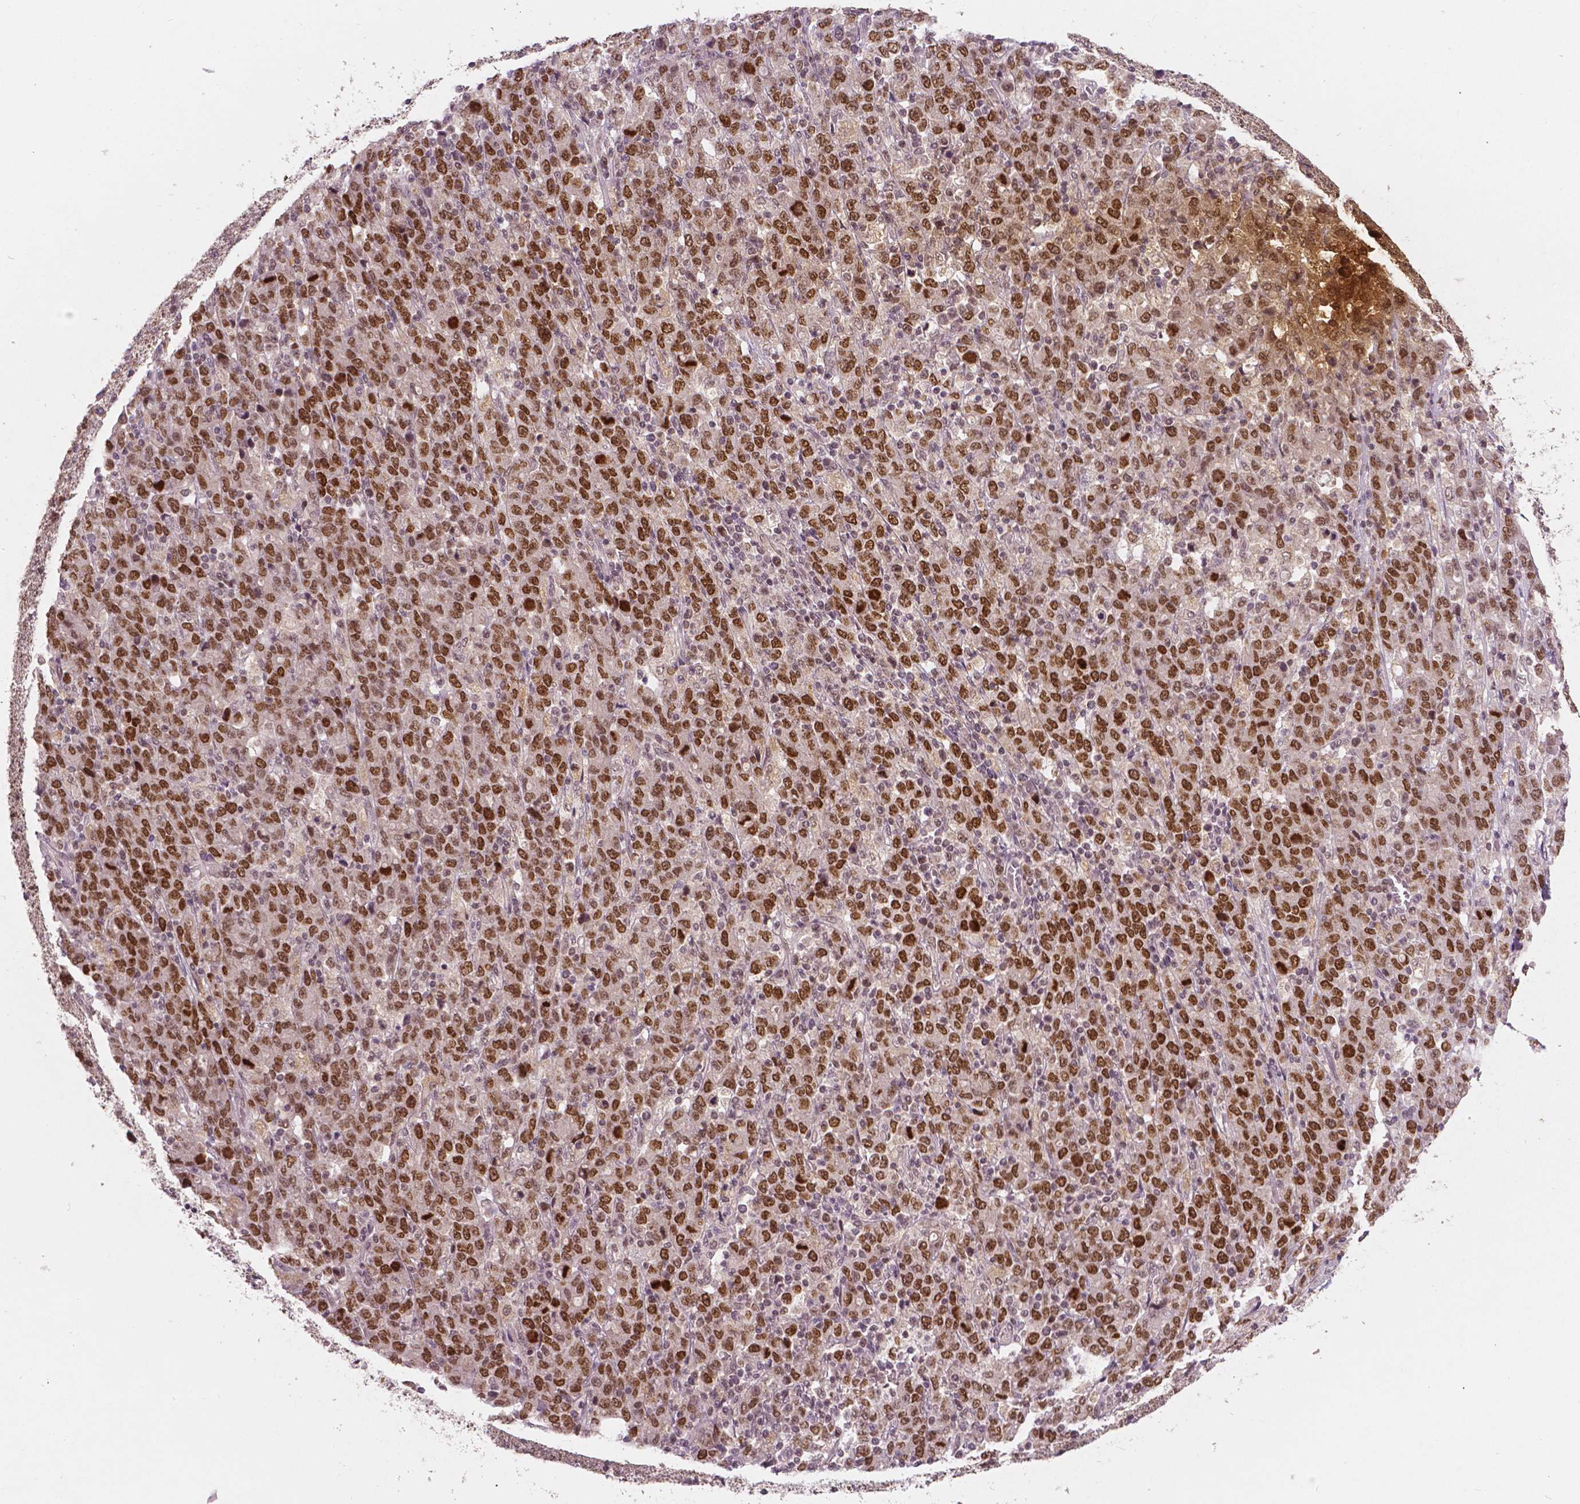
{"staining": {"intensity": "strong", "quantity": ">75%", "location": "nuclear"}, "tissue": "stomach cancer", "cell_type": "Tumor cells", "image_type": "cancer", "snomed": [{"axis": "morphology", "description": "Adenocarcinoma, NOS"}, {"axis": "topography", "description": "Stomach, upper"}], "caption": "This histopathology image exhibits stomach cancer (adenocarcinoma) stained with immunohistochemistry (IHC) to label a protein in brown. The nuclear of tumor cells show strong positivity for the protein. Nuclei are counter-stained blue.", "gene": "NSD2", "patient": {"sex": "male", "age": 69}}